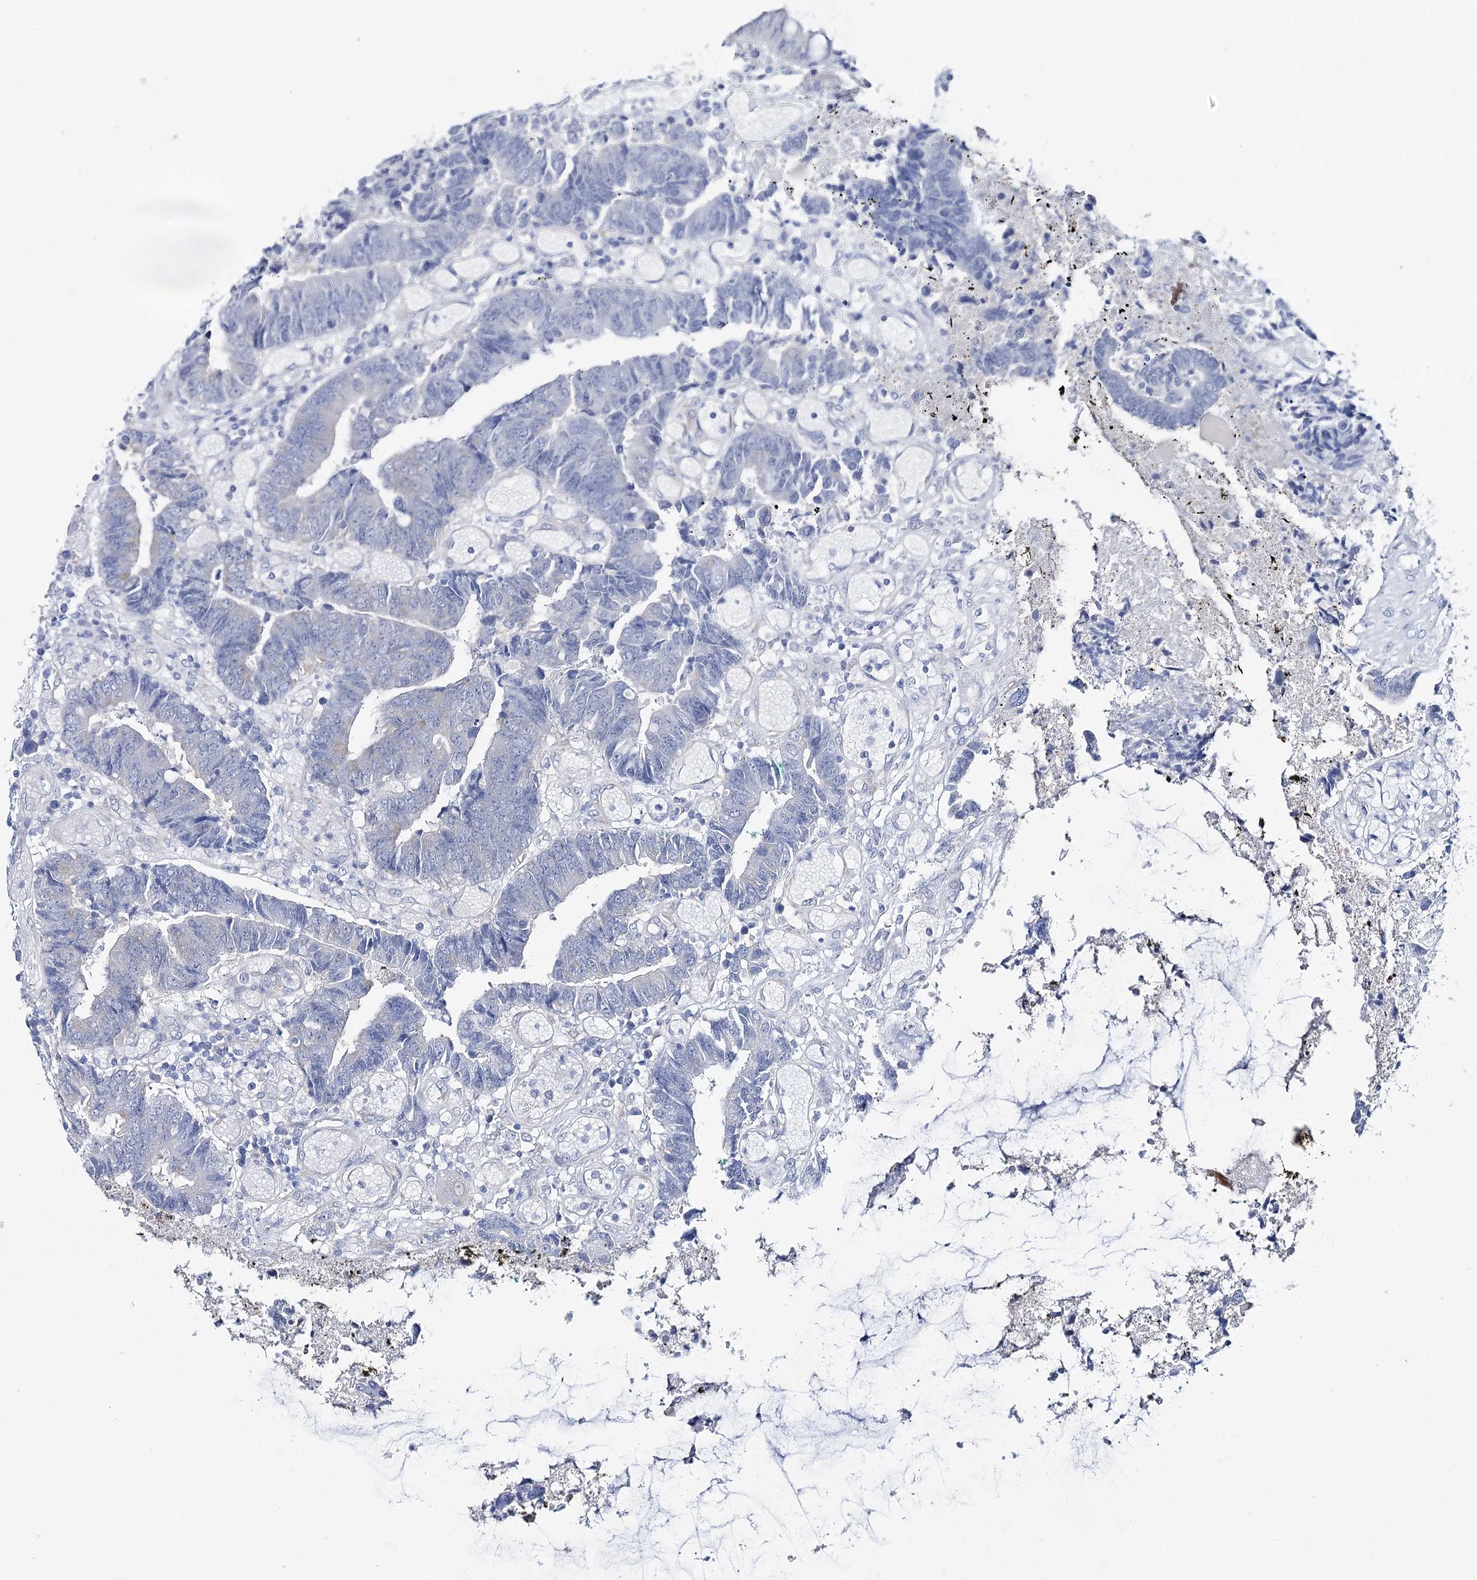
{"staining": {"intensity": "negative", "quantity": "none", "location": "none"}, "tissue": "colorectal cancer", "cell_type": "Tumor cells", "image_type": "cancer", "snomed": [{"axis": "morphology", "description": "Adenocarcinoma, NOS"}, {"axis": "topography", "description": "Rectum"}], "caption": "High power microscopy image of an immunohistochemistry photomicrograph of adenocarcinoma (colorectal), revealing no significant staining in tumor cells.", "gene": "CSN3", "patient": {"sex": "male", "age": 84}}